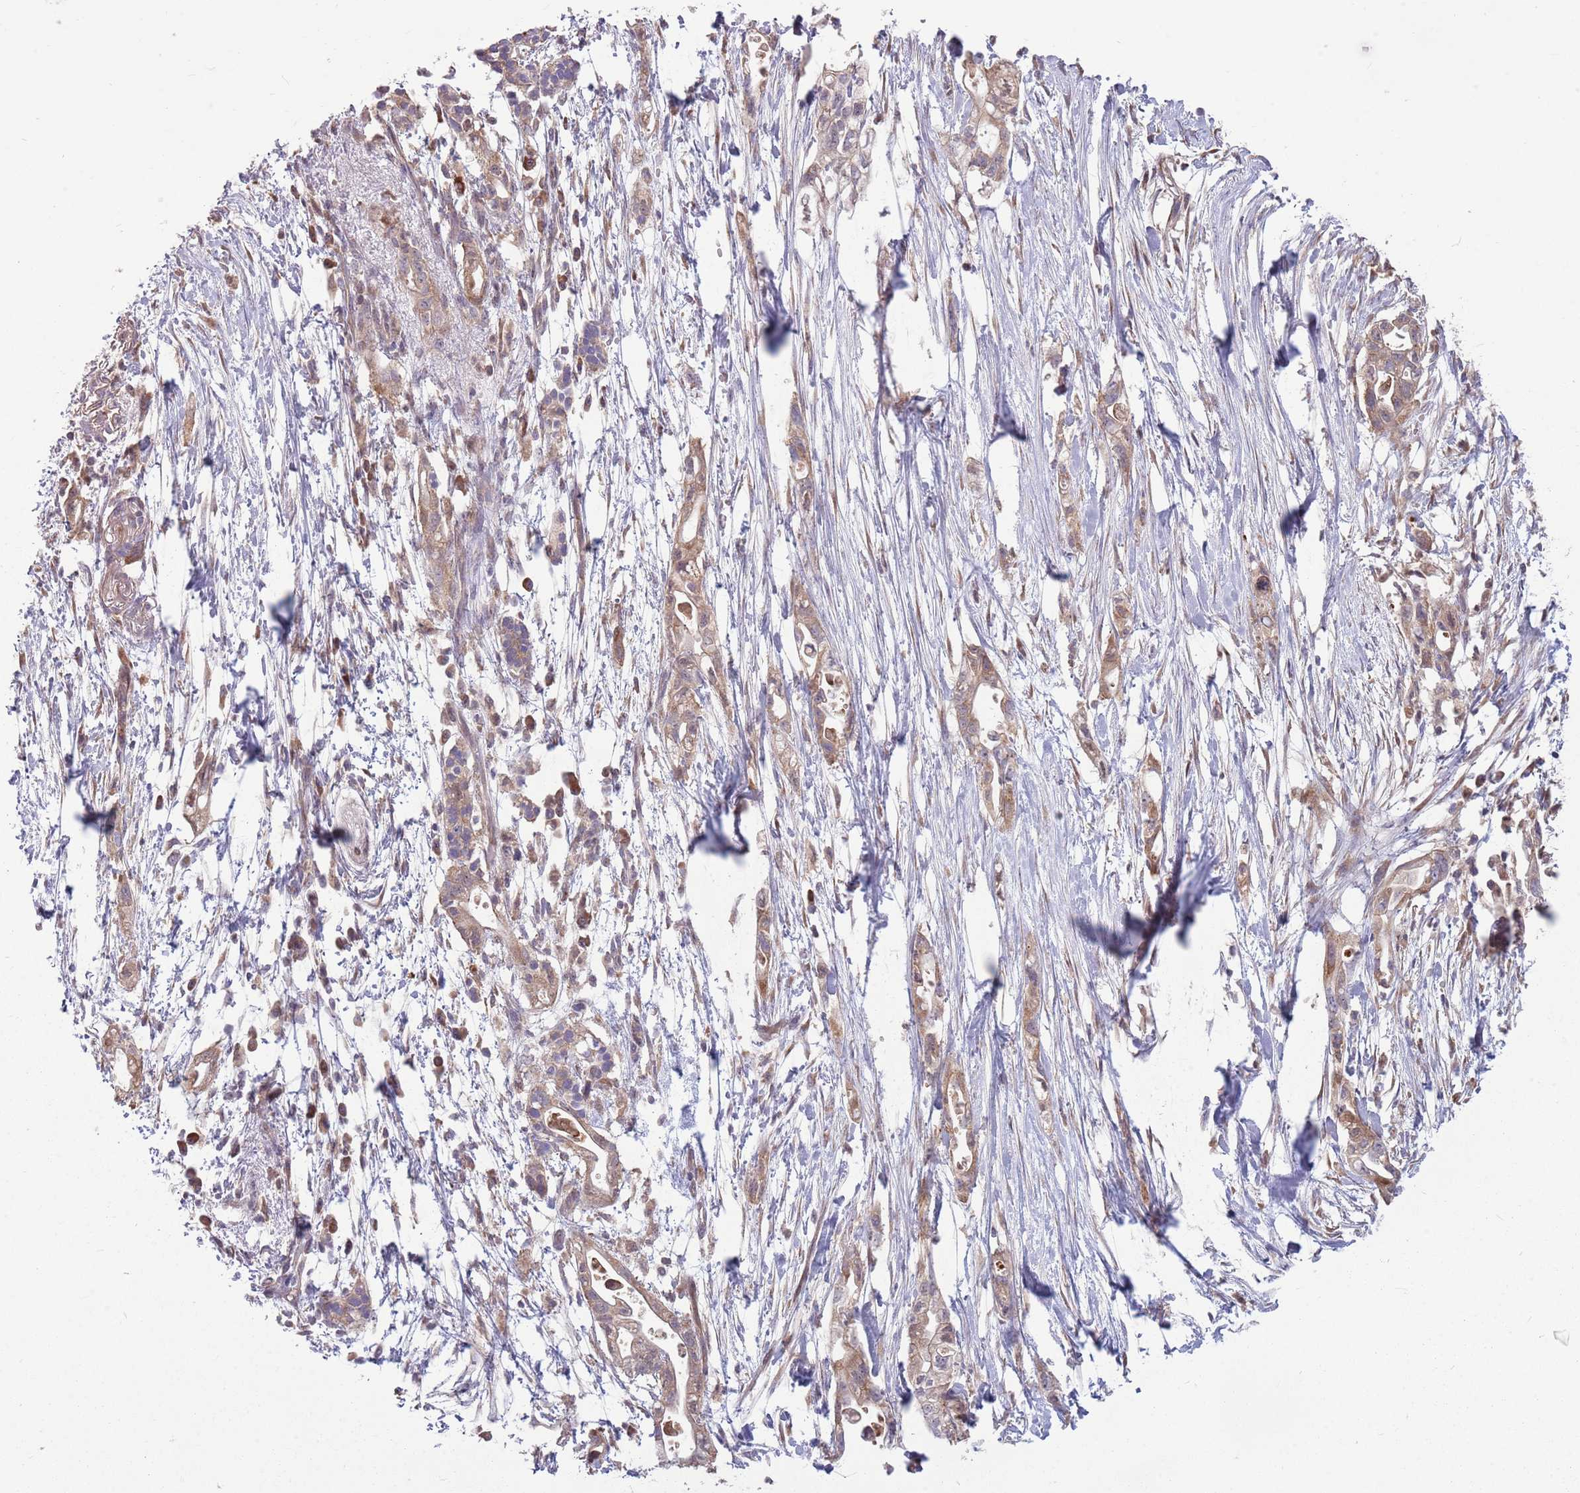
{"staining": {"intensity": "moderate", "quantity": ">75%", "location": "cytoplasmic/membranous"}, "tissue": "pancreatic cancer", "cell_type": "Tumor cells", "image_type": "cancer", "snomed": [{"axis": "morphology", "description": "Adenocarcinoma, NOS"}, {"axis": "topography", "description": "Pancreas"}], "caption": "A brown stain shows moderate cytoplasmic/membranous staining of a protein in human pancreatic cancer (adenocarcinoma) tumor cells.", "gene": "PPP1R27", "patient": {"sex": "female", "age": 72}}